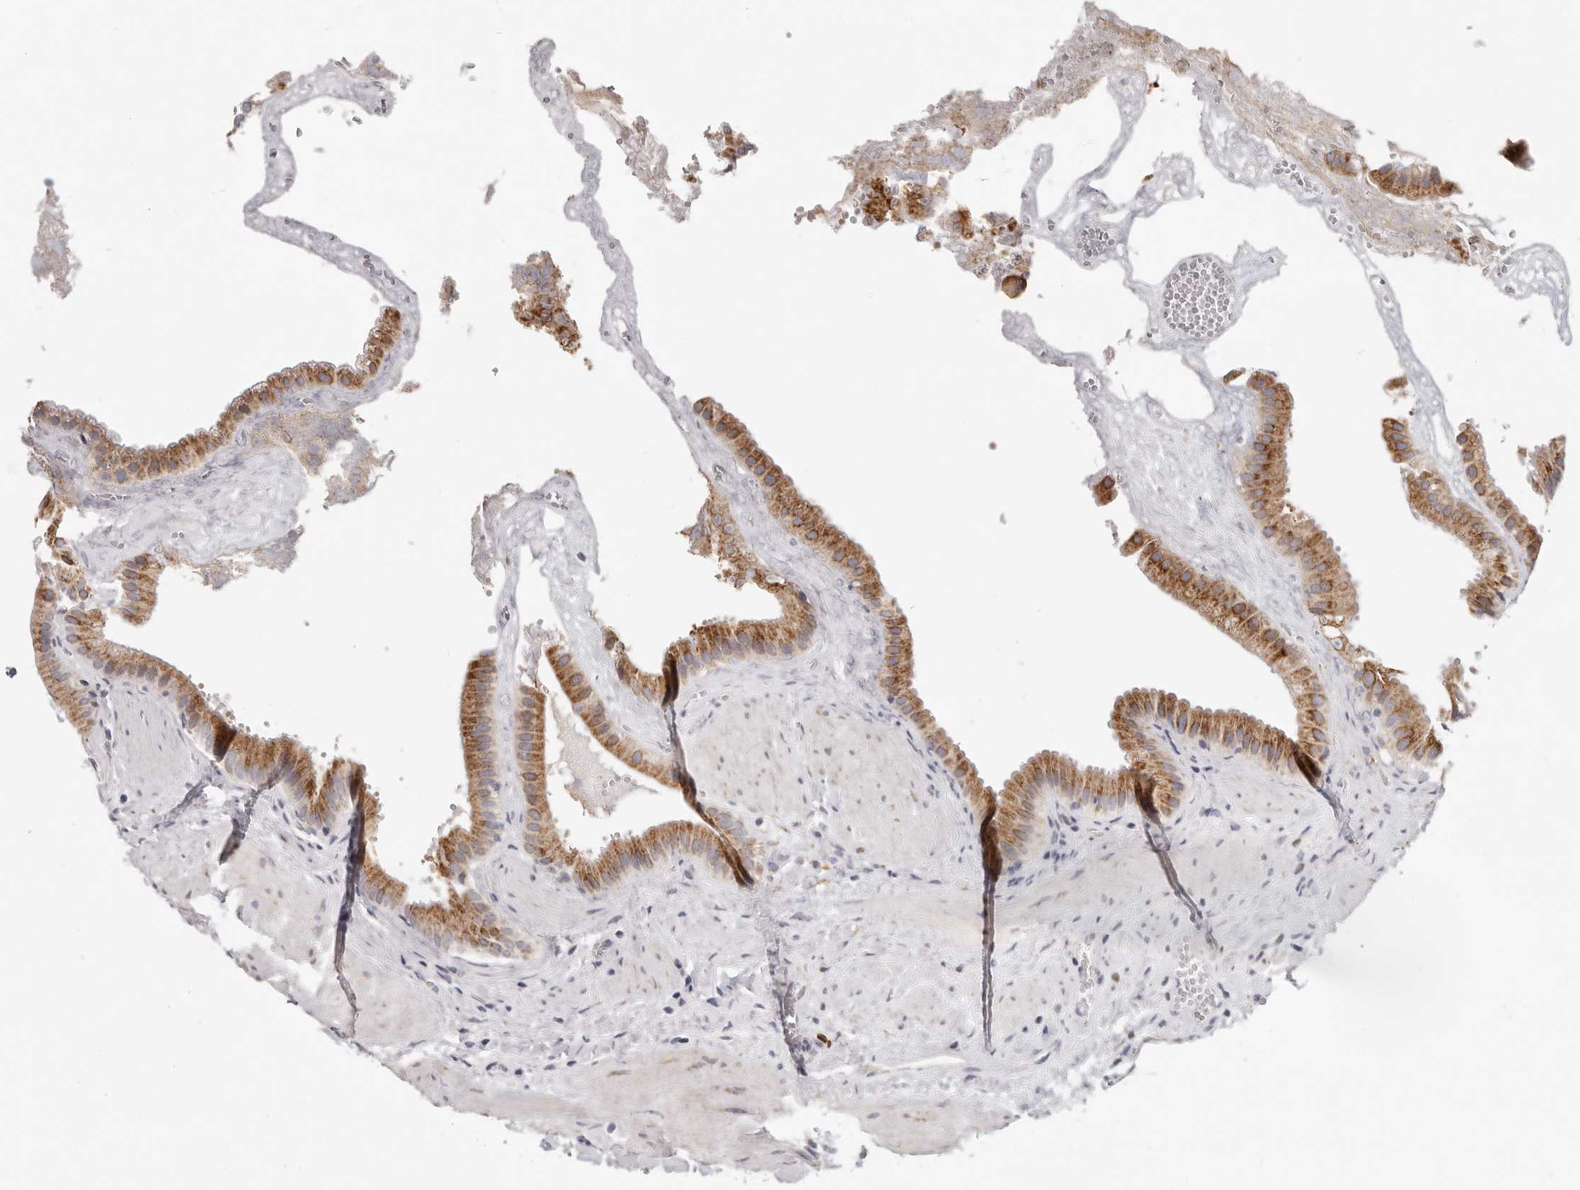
{"staining": {"intensity": "moderate", "quantity": ">75%", "location": "cytoplasmic/membranous"}, "tissue": "gallbladder", "cell_type": "Glandular cells", "image_type": "normal", "snomed": [{"axis": "morphology", "description": "Normal tissue, NOS"}, {"axis": "topography", "description": "Gallbladder"}], "caption": "Glandular cells exhibit moderate cytoplasmic/membranous positivity in about >75% of cells in unremarkable gallbladder. The staining is performed using DAB (3,3'-diaminobenzidine) brown chromogen to label protein expression. The nuclei are counter-stained blue using hematoxylin.", "gene": "IL32", "patient": {"sex": "male", "age": 55}}